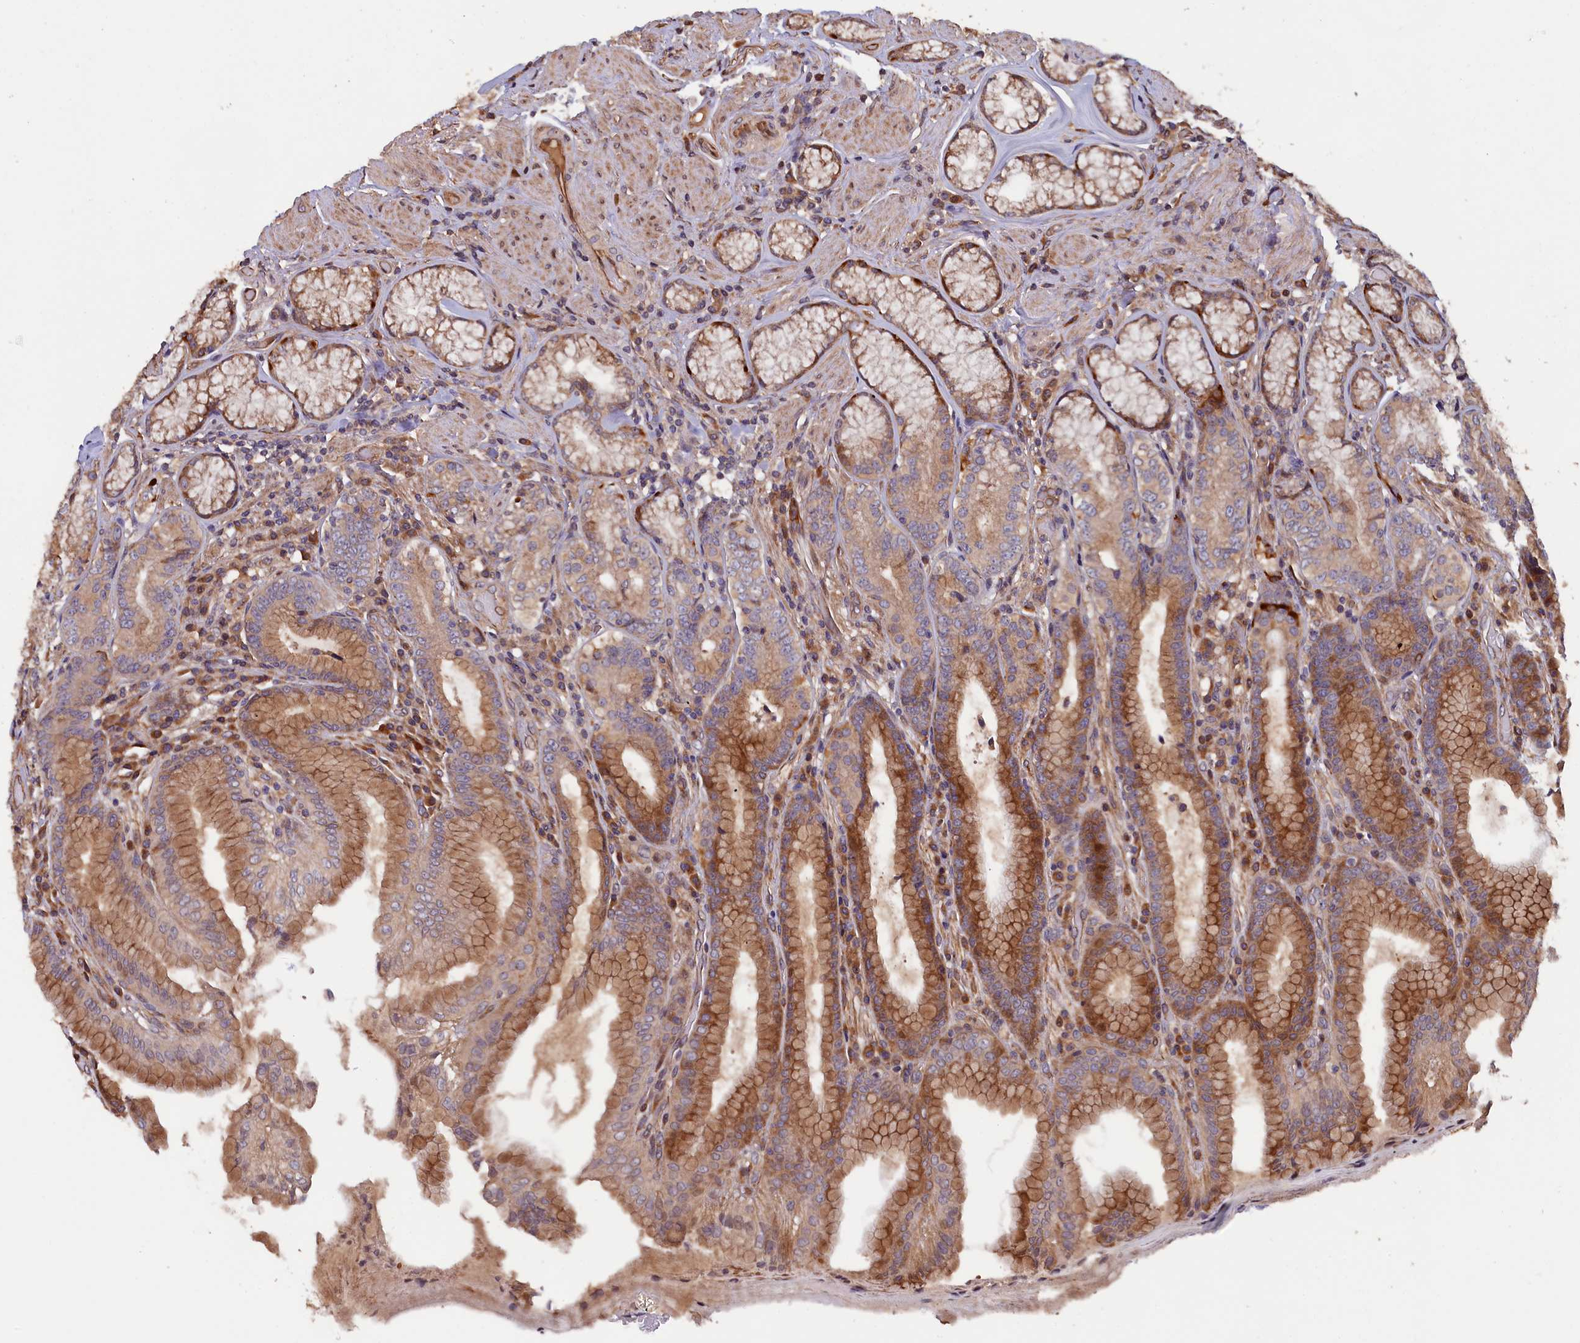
{"staining": {"intensity": "moderate", "quantity": ">75%", "location": "cytoplasmic/membranous"}, "tissue": "stomach", "cell_type": "Glandular cells", "image_type": "normal", "snomed": [{"axis": "morphology", "description": "Normal tissue, NOS"}, {"axis": "topography", "description": "Stomach, upper"}, {"axis": "topography", "description": "Stomach, lower"}], "caption": "Brown immunohistochemical staining in benign human stomach reveals moderate cytoplasmic/membranous staining in approximately >75% of glandular cells. The protein is stained brown, and the nuclei are stained in blue (DAB (3,3'-diaminobenzidine) IHC with brightfield microscopy, high magnification).", "gene": "GREB1L", "patient": {"sex": "female", "age": 76}}